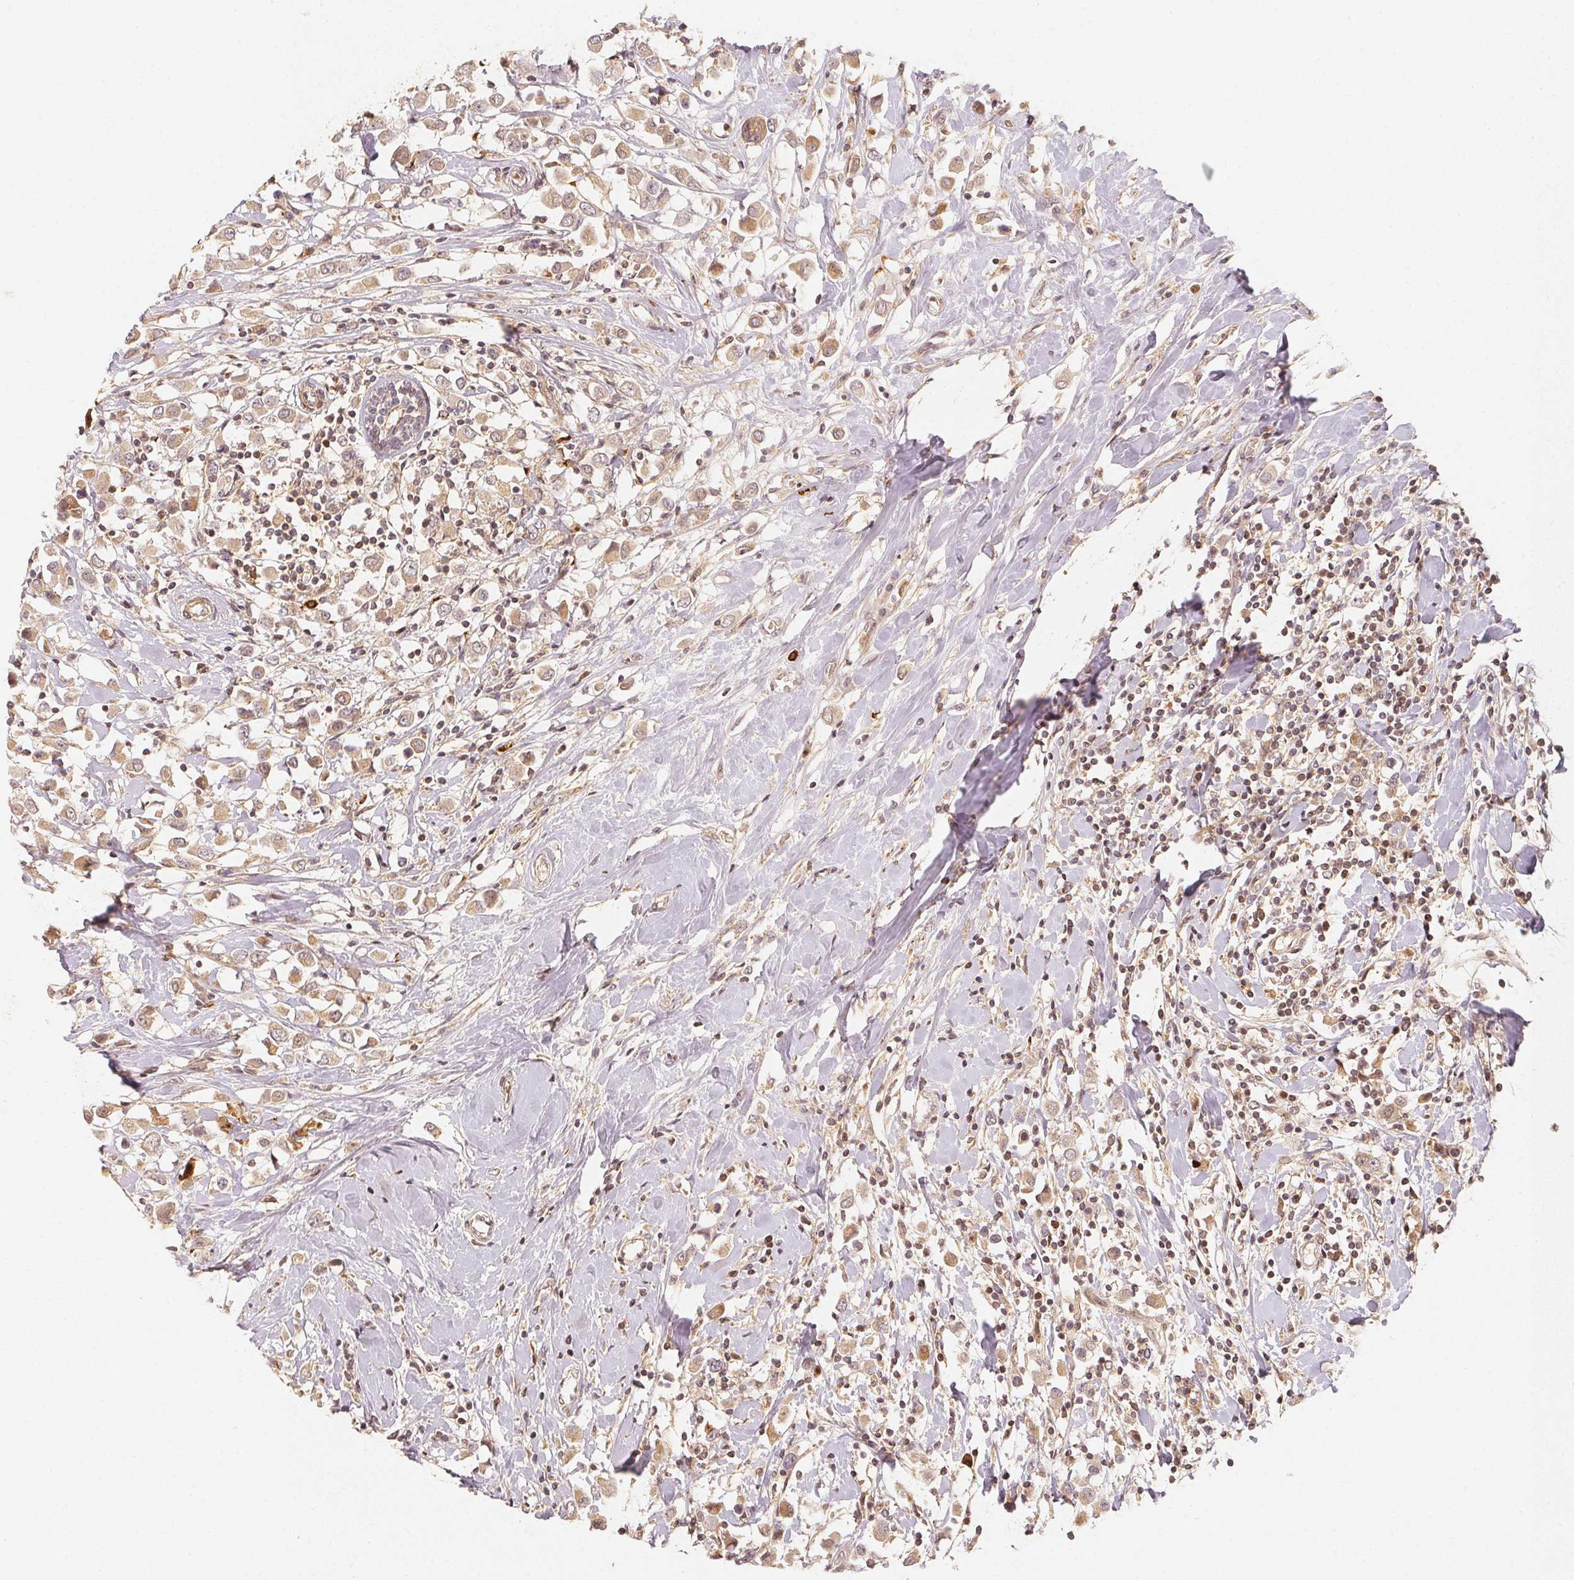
{"staining": {"intensity": "negative", "quantity": "none", "location": "none"}, "tissue": "breast cancer", "cell_type": "Tumor cells", "image_type": "cancer", "snomed": [{"axis": "morphology", "description": "Duct carcinoma"}, {"axis": "topography", "description": "Breast"}], "caption": "DAB immunohistochemical staining of invasive ductal carcinoma (breast) reveals no significant positivity in tumor cells.", "gene": "SERPINE1", "patient": {"sex": "female", "age": 61}}